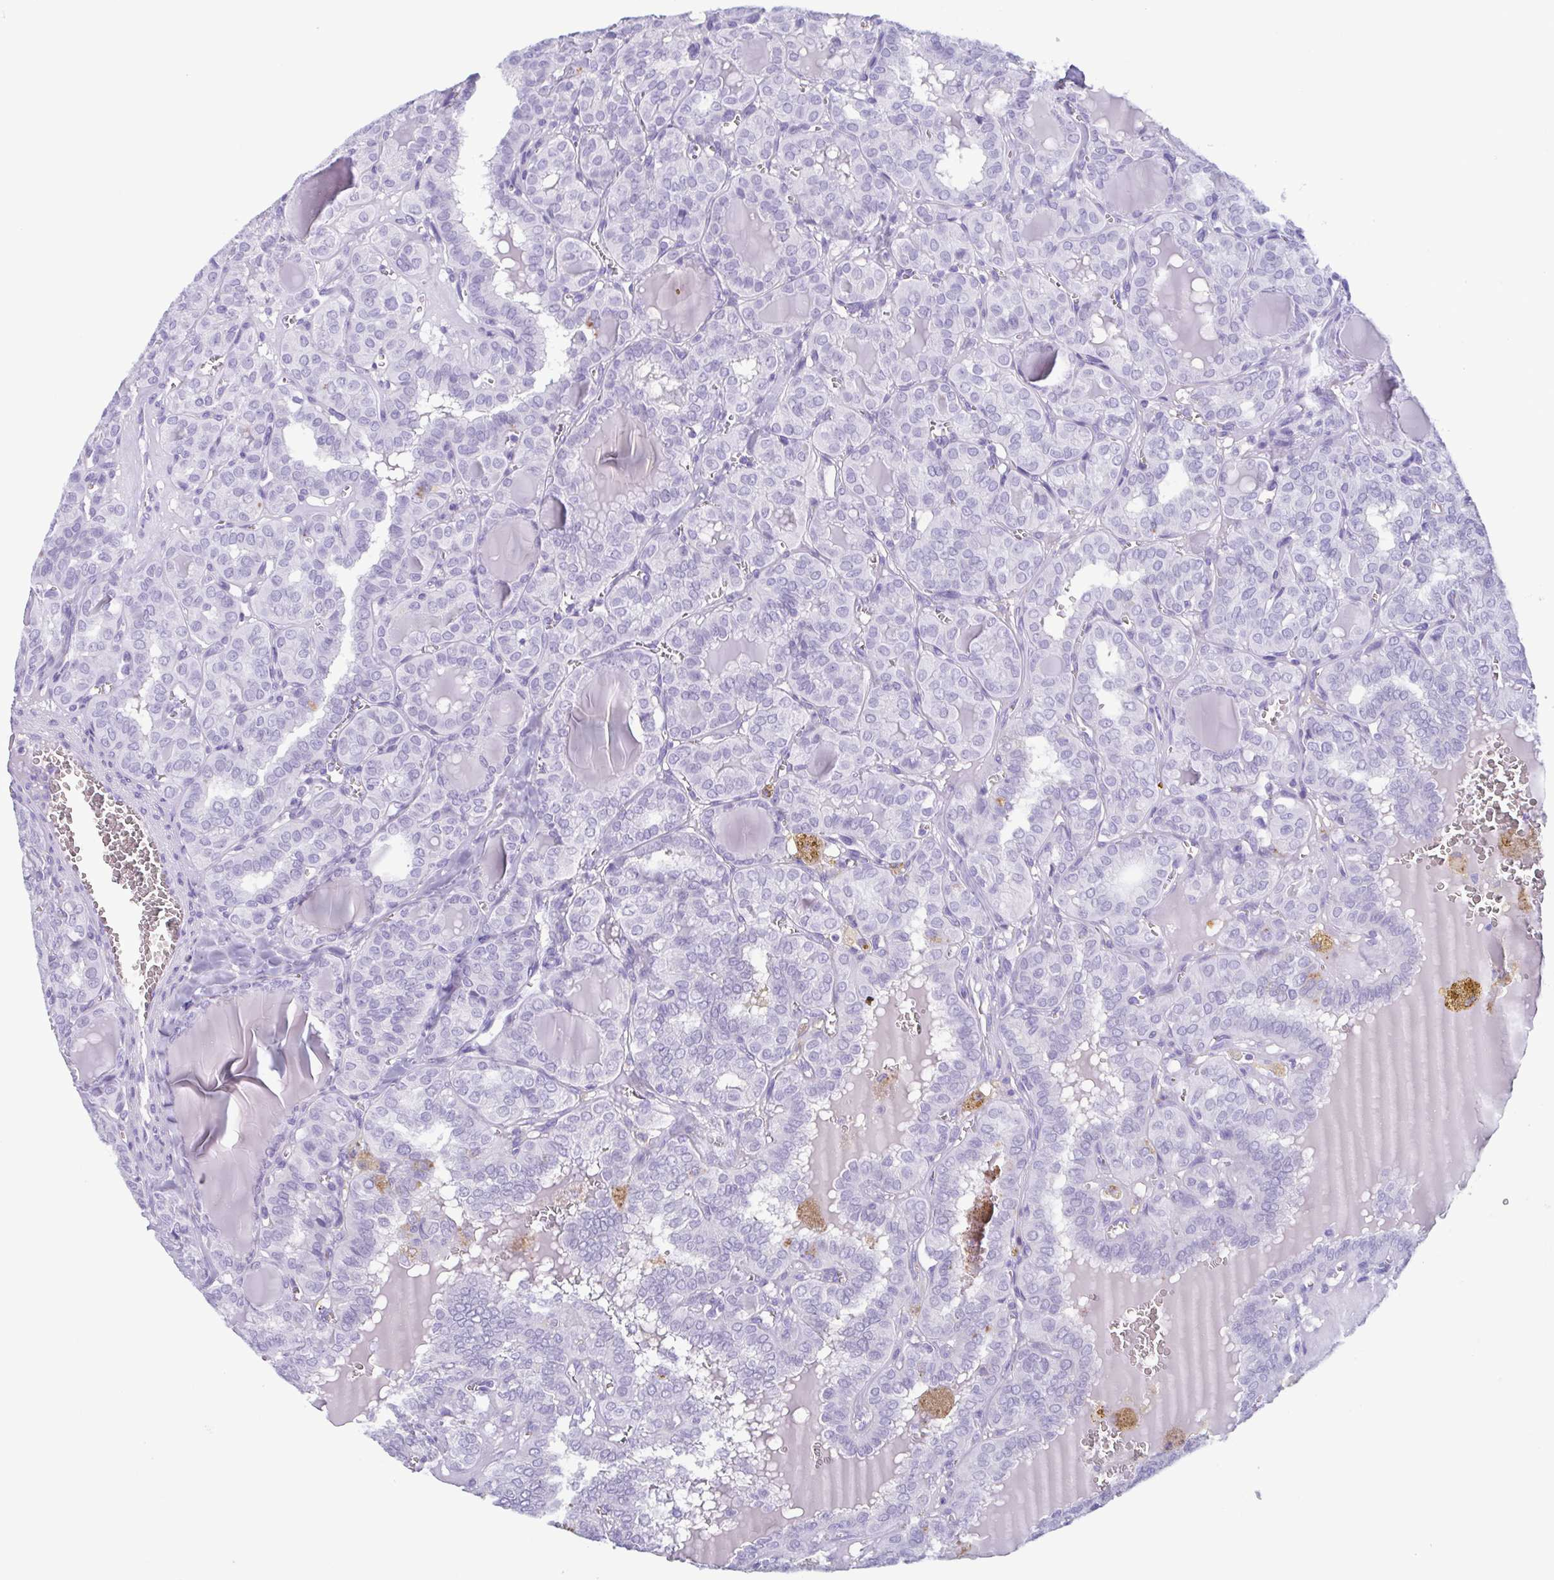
{"staining": {"intensity": "negative", "quantity": "none", "location": "none"}, "tissue": "thyroid cancer", "cell_type": "Tumor cells", "image_type": "cancer", "snomed": [{"axis": "morphology", "description": "Papillary adenocarcinoma, NOS"}, {"axis": "topography", "description": "Thyroid gland"}], "caption": "High power microscopy histopathology image of an immunohistochemistry (IHC) histopathology image of papillary adenocarcinoma (thyroid), revealing no significant expression in tumor cells.", "gene": "LTF", "patient": {"sex": "female", "age": 41}}